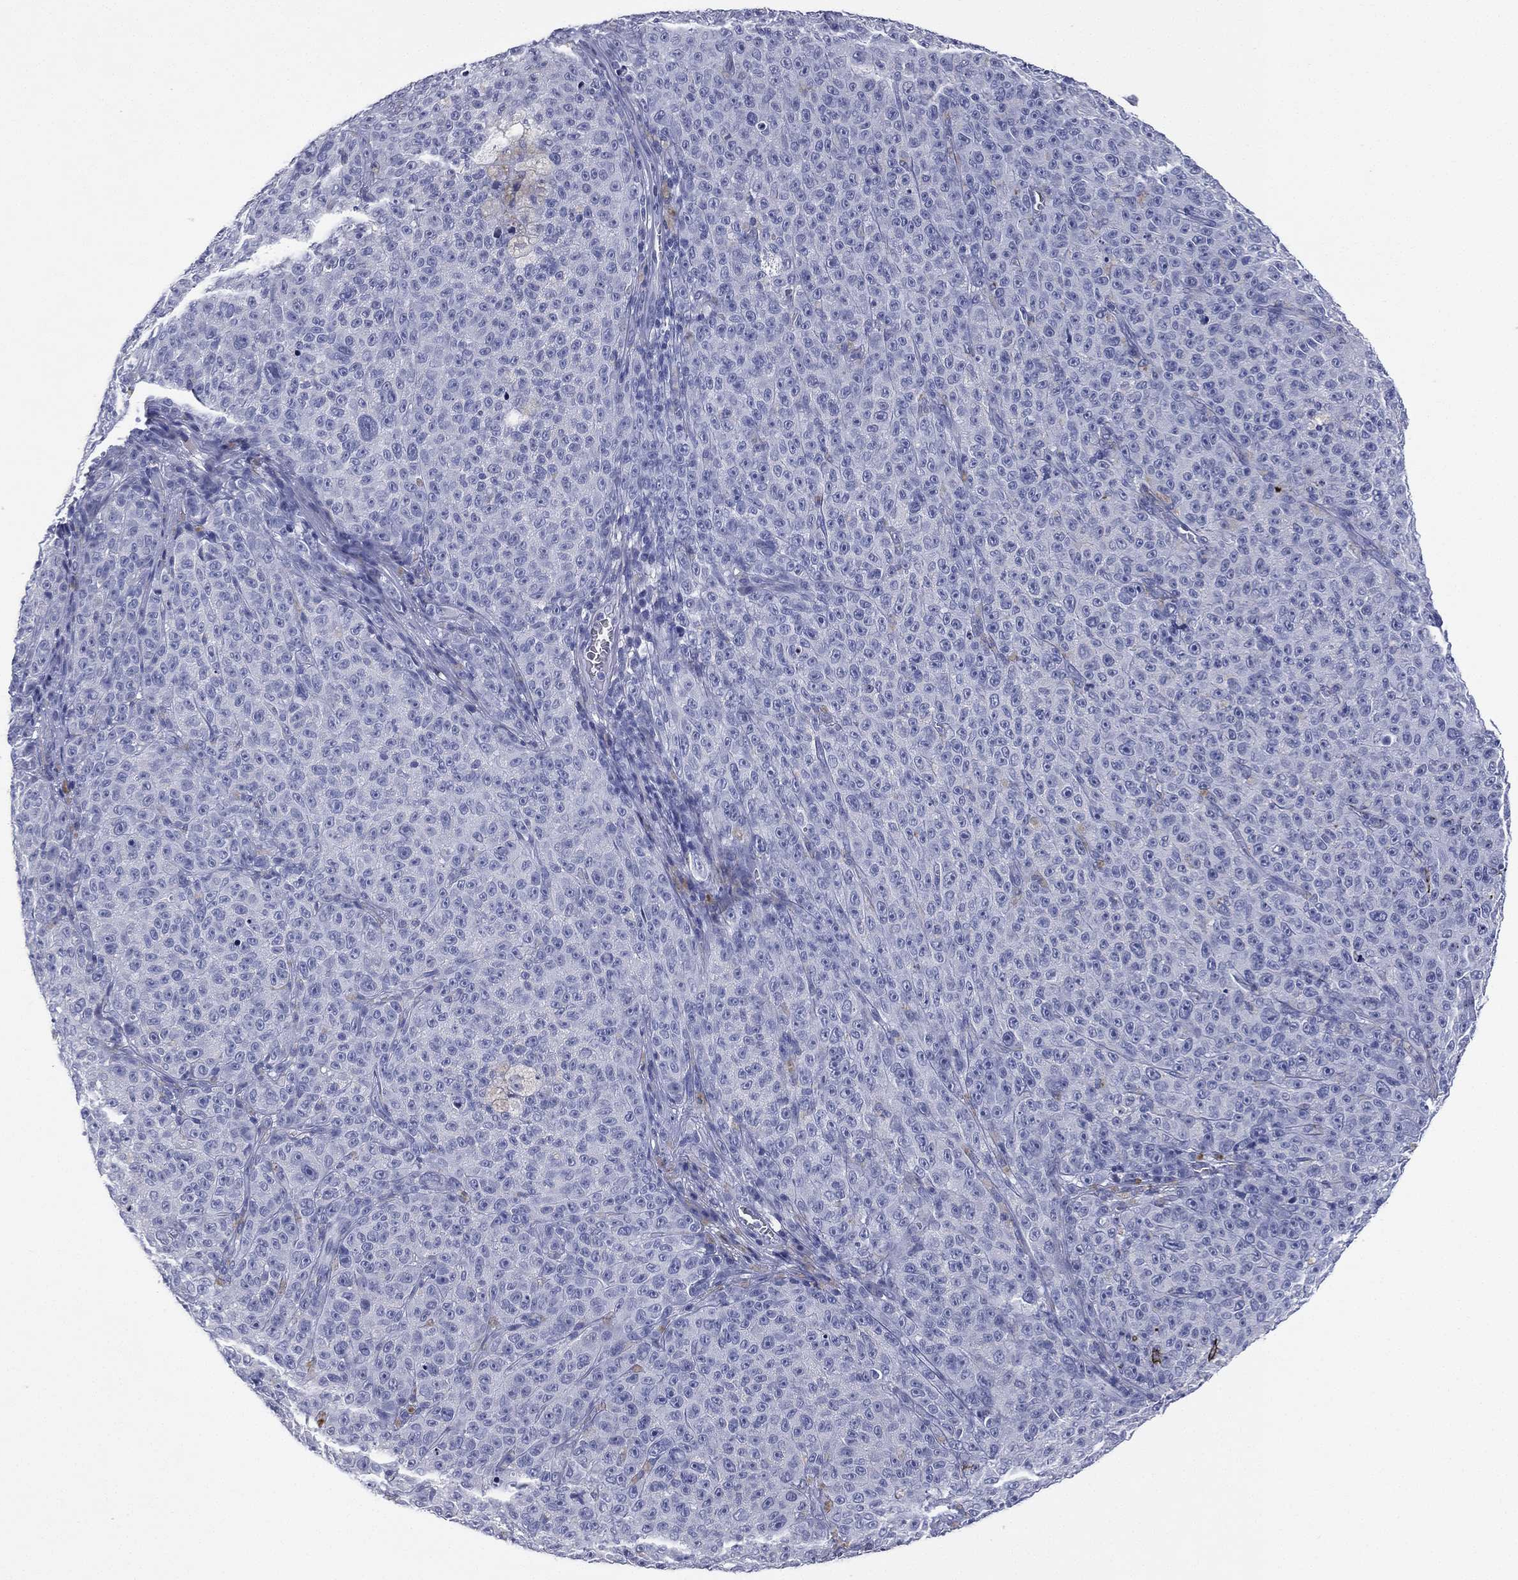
{"staining": {"intensity": "negative", "quantity": "none", "location": "none"}, "tissue": "melanoma", "cell_type": "Tumor cells", "image_type": "cancer", "snomed": [{"axis": "morphology", "description": "Malignant melanoma, NOS"}, {"axis": "topography", "description": "Skin"}], "caption": "DAB immunohistochemical staining of human malignant melanoma exhibits no significant positivity in tumor cells. Brightfield microscopy of immunohistochemistry (IHC) stained with DAB (brown) and hematoxylin (blue), captured at high magnification.", "gene": "KRT7", "patient": {"sex": "female", "age": 82}}